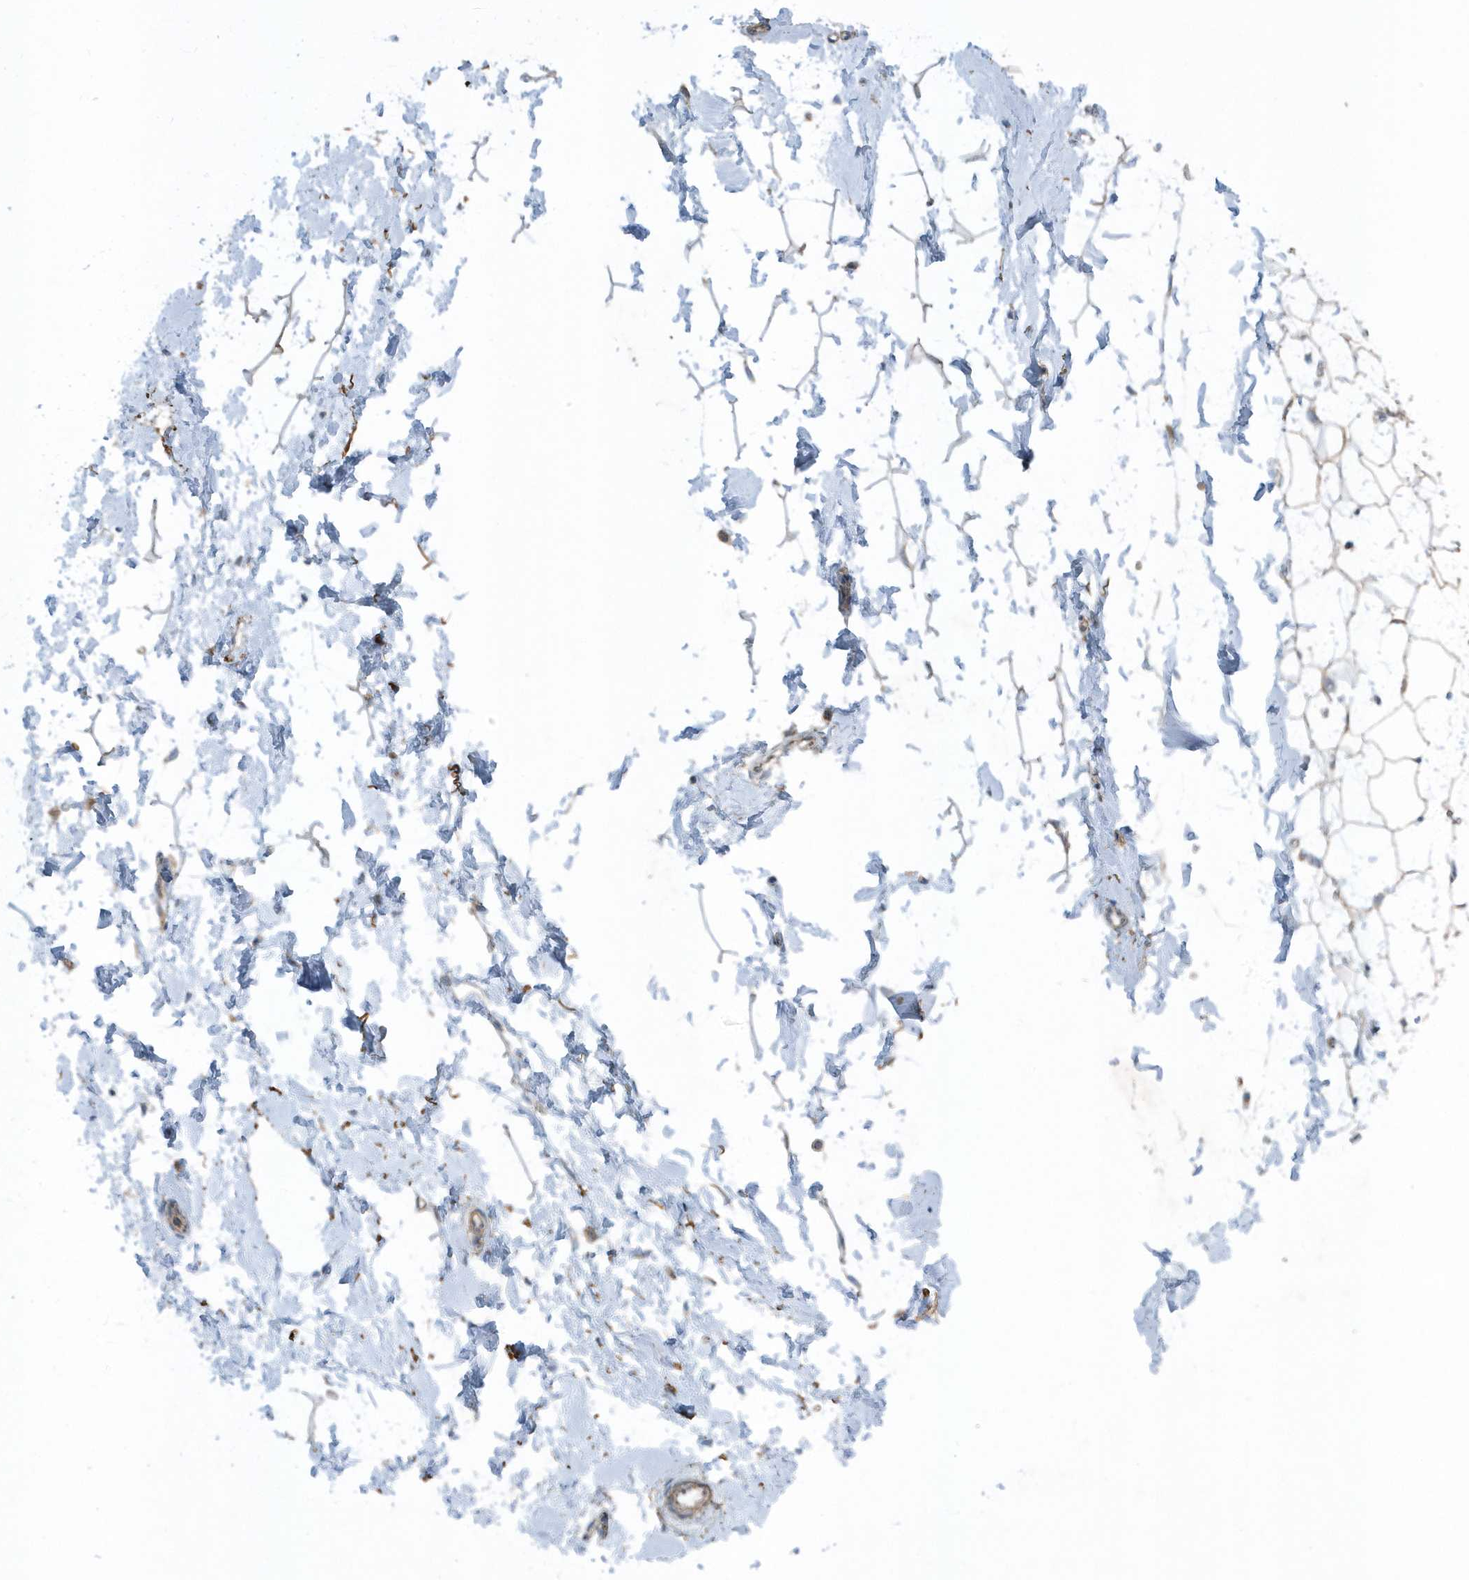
{"staining": {"intensity": "negative", "quantity": "none", "location": "none"}, "tissue": "adipose tissue", "cell_type": "Adipocytes", "image_type": "normal", "snomed": [{"axis": "morphology", "description": "Normal tissue, NOS"}, {"axis": "topography", "description": "Breast"}], "caption": "A histopathology image of human adipose tissue is negative for staining in adipocytes. (IHC, brightfield microscopy, high magnification).", "gene": "SLC38A2", "patient": {"sex": "female", "age": 23}}